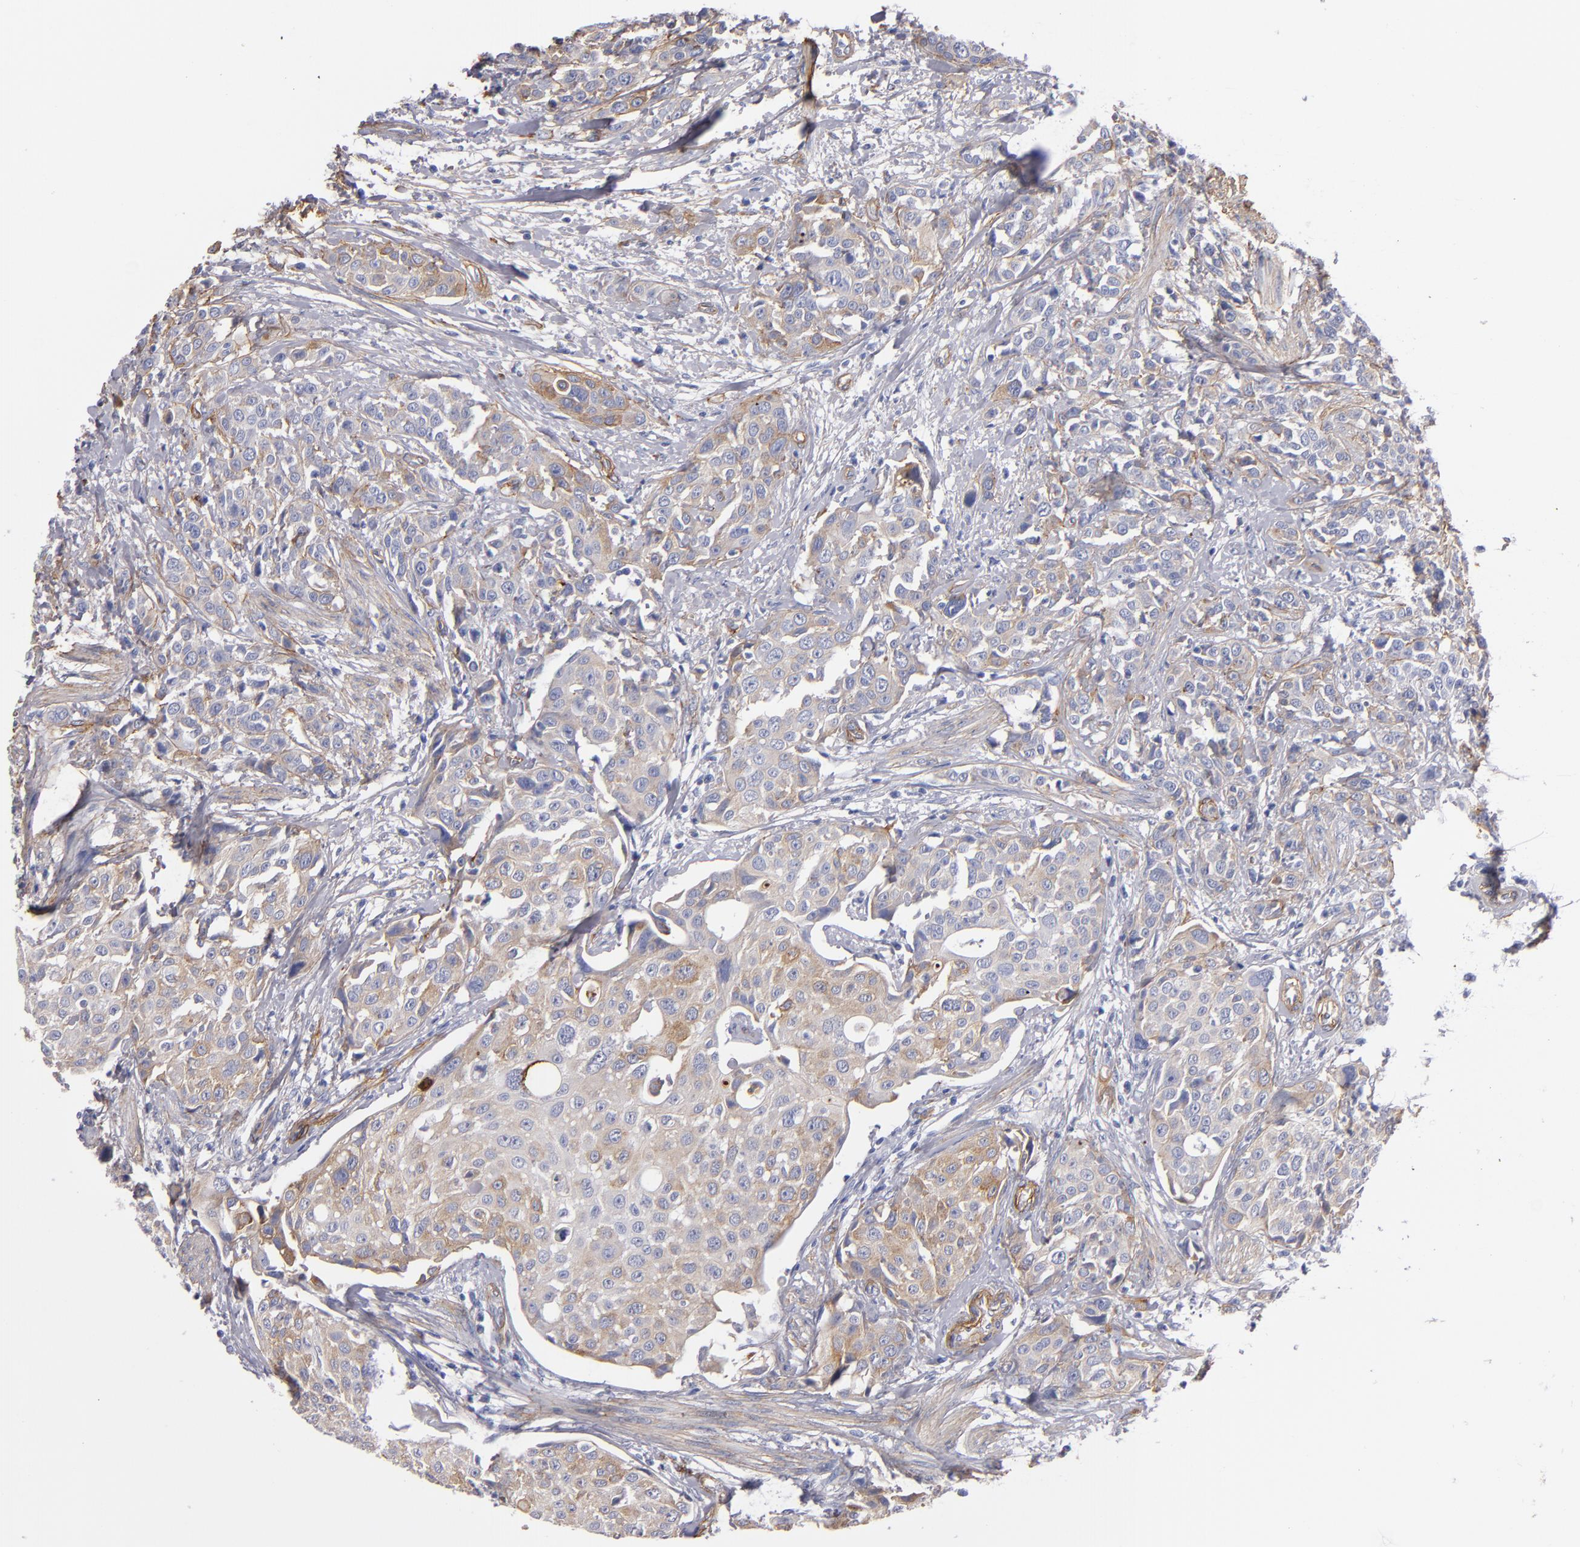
{"staining": {"intensity": "moderate", "quantity": "25%-75%", "location": "cytoplasmic/membranous"}, "tissue": "urothelial cancer", "cell_type": "Tumor cells", "image_type": "cancer", "snomed": [{"axis": "morphology", "description": "Urothelial carcinoma, High grade"}, {"axis": "topography", "description": "Urinary bladder"}], "caption": "Tumor cells demonstrate moderate cytoplasmic/membranous staining in about 25%-75% of cells in urothelial cancer.", "gene": "LAMC1", "patient": {"sex": "male", "age": 56}}